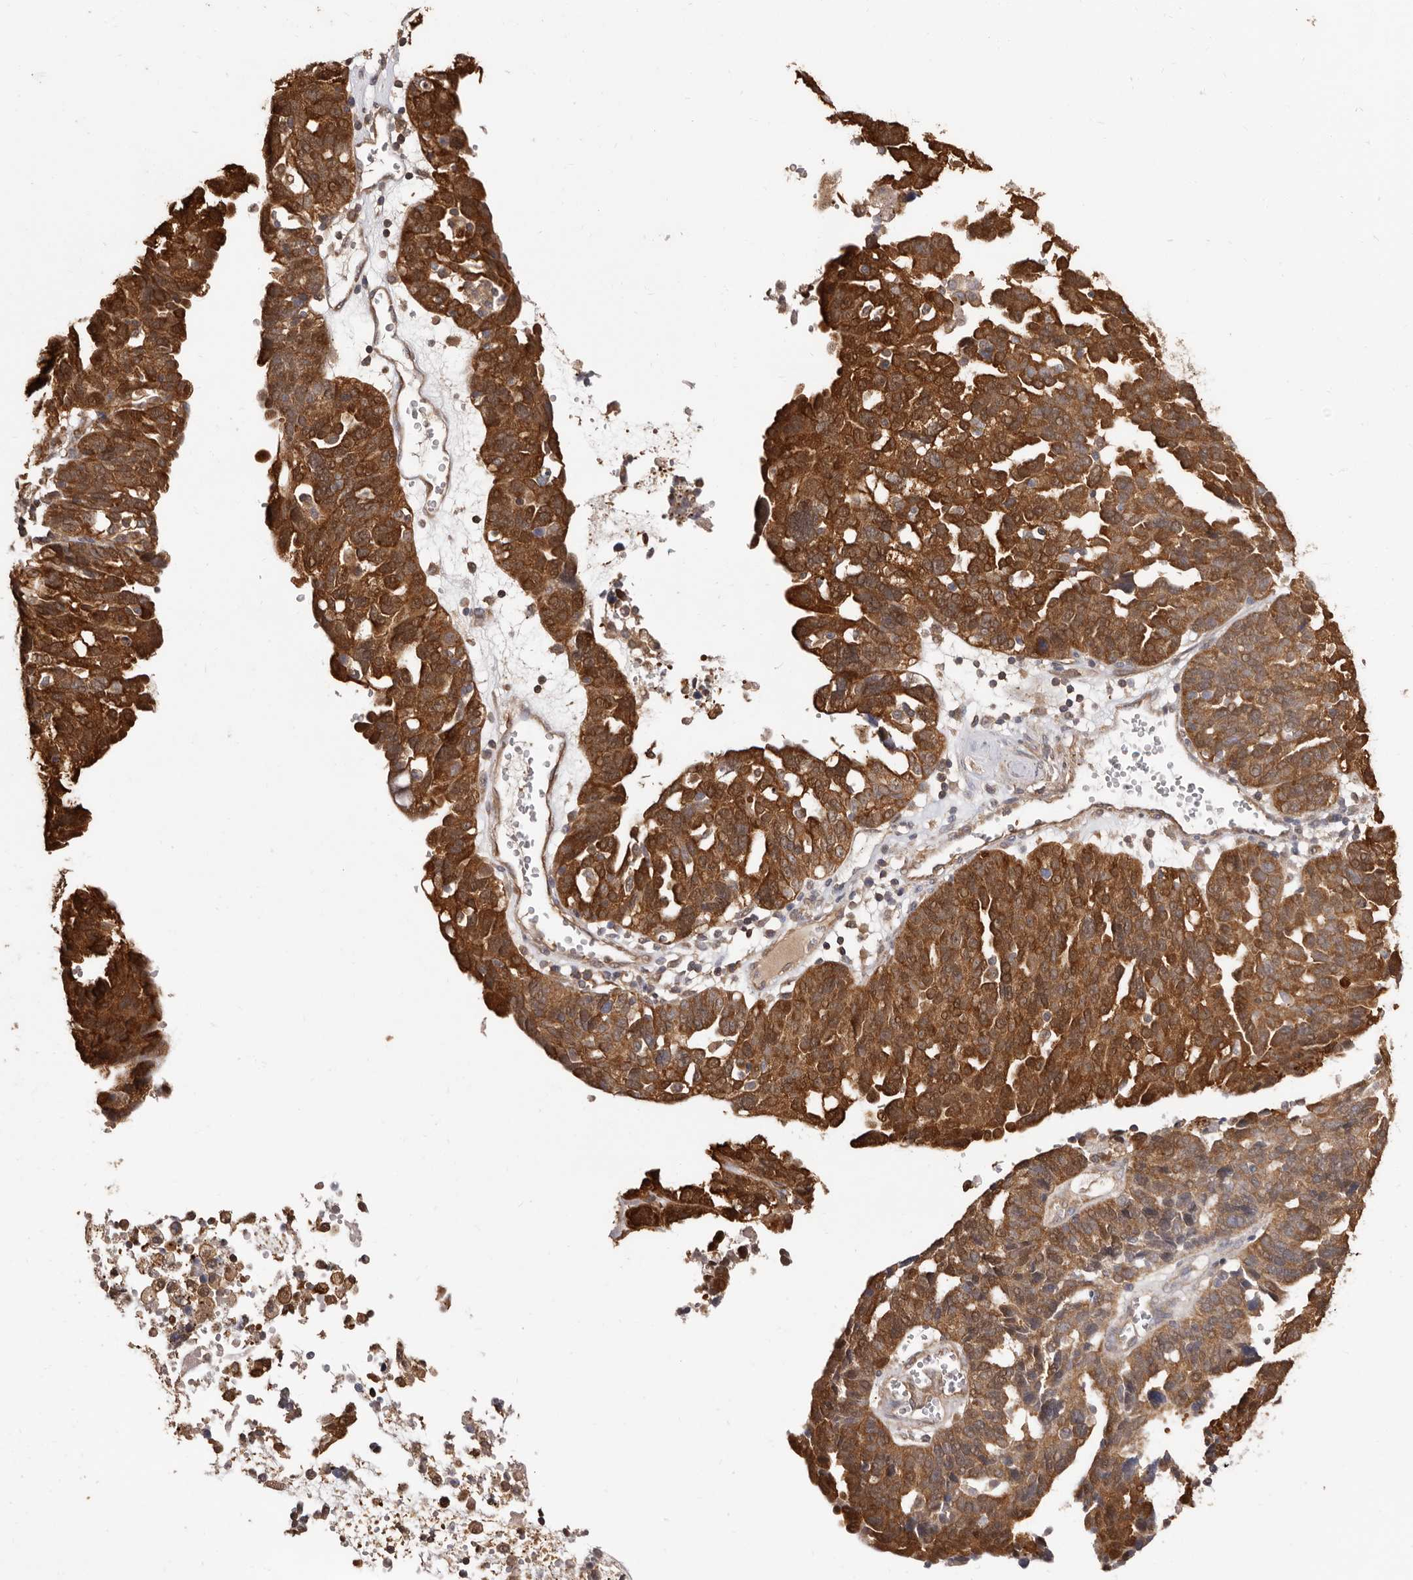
{"staining": {"intensity": "strong", "quantity": ">75%", "location": "cytoplasmic/membranous"}, "tissue": "ovarian cancer", "cell_type": "Tumor cells", "image_type": "cancer", "snomed": [{"axis": "morphology", "description": "Cystadenocarcinoma, serous, NOS"}, {"axis": "topography", "description": "Ovary"}], "caption": "IHC photomicrograph of human ovarian cancer stained for a protein (brown), which shows high levels of strong cytoplasmic/membranous expression in about >75% of tumor cells.", "gene": "COQ8B", "patient": {"sex": "female", "age": 59}}